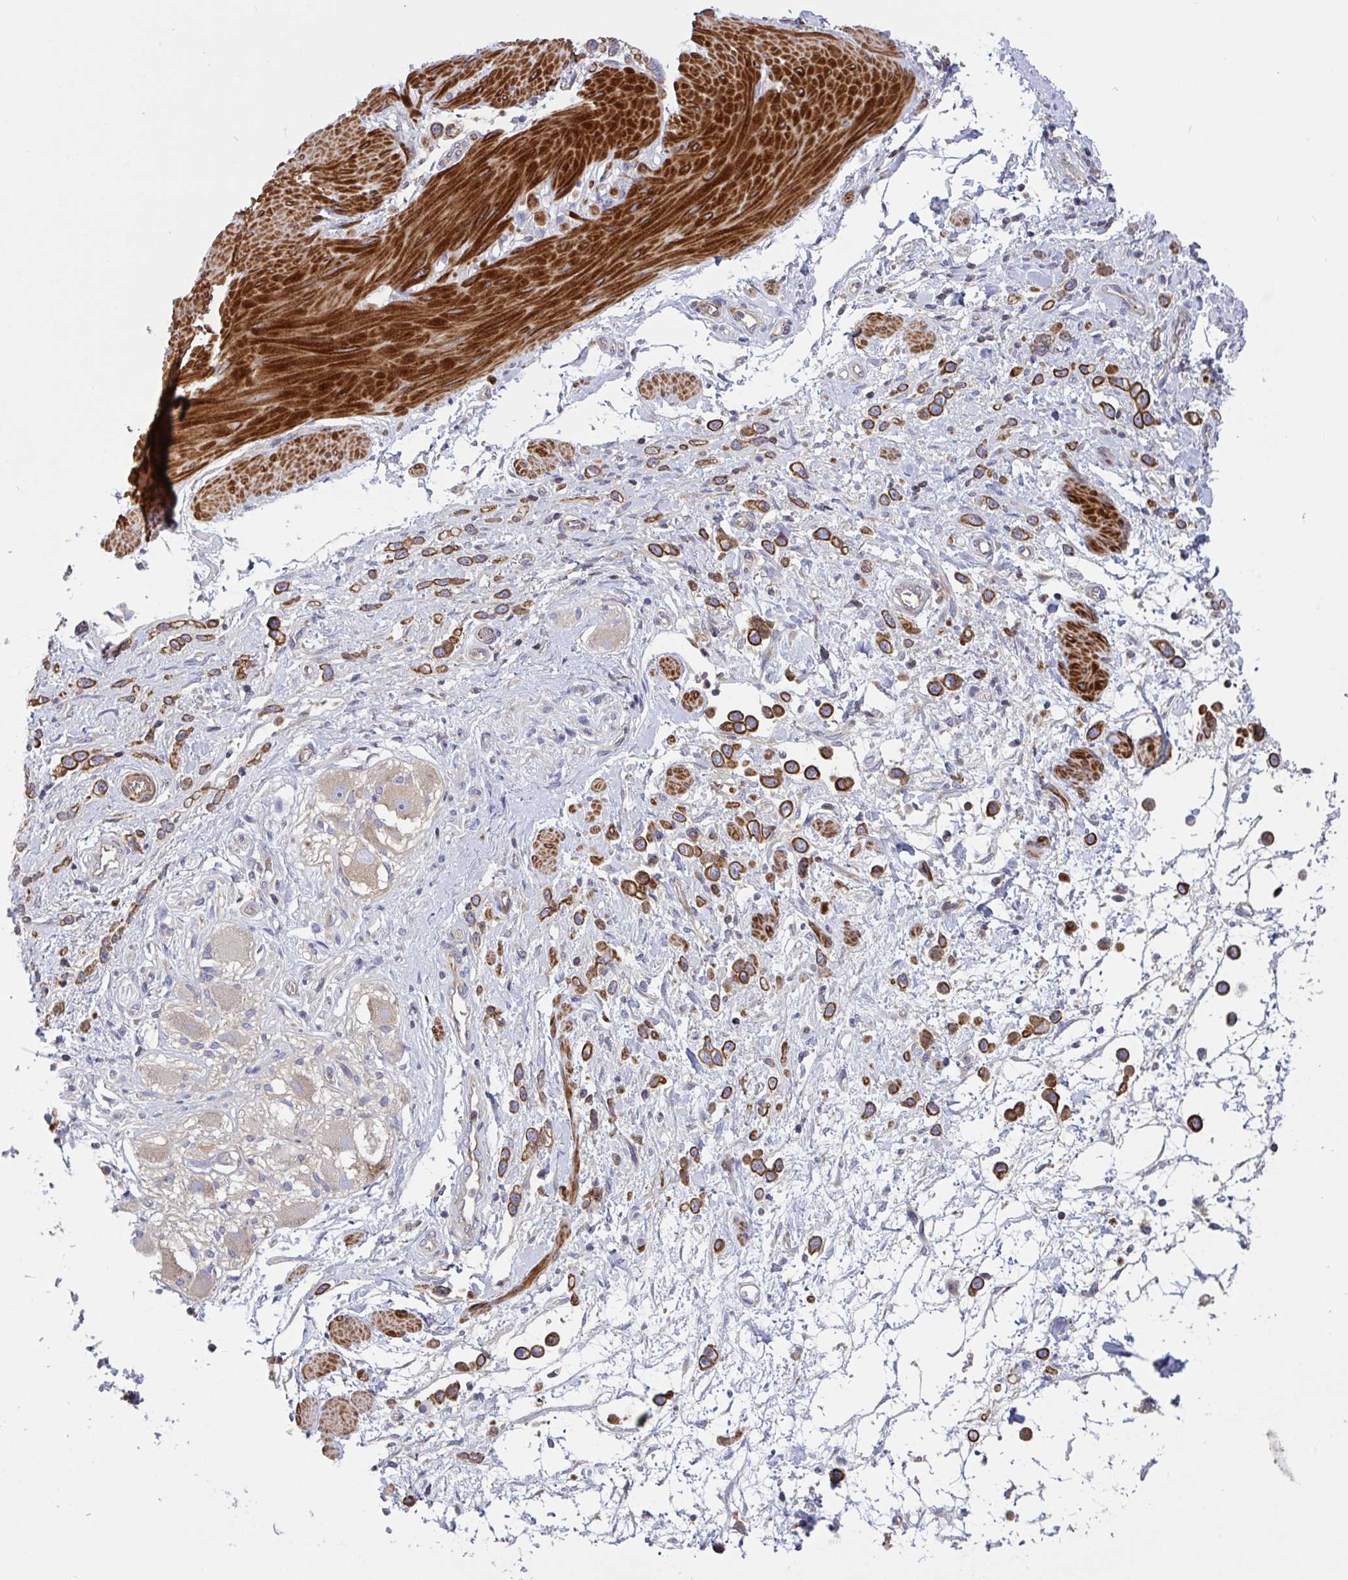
{"staining": {"intensity": "strong", "quantity": "25%-75%", "location": "cytoplasmic/membranous"}, "tissue": "stomach cancer", "cell_type": "Tumor cells", "image_type": "cancer", "snomed": [{"axis": "morphology", "description": "Adenocarcinoma, NOS"}, {"axis": "topography", "description": "Stomach"}], "caption": "IHC of stomach cancer exhibits high levels of strong cytoplasmic/membranous positivity in approximately 25%-75% of tumor cells. (IHC, brightfield microscopy, high magnification).", "gene": "TANK", "patient": {"sex": "female", "age": 65}}